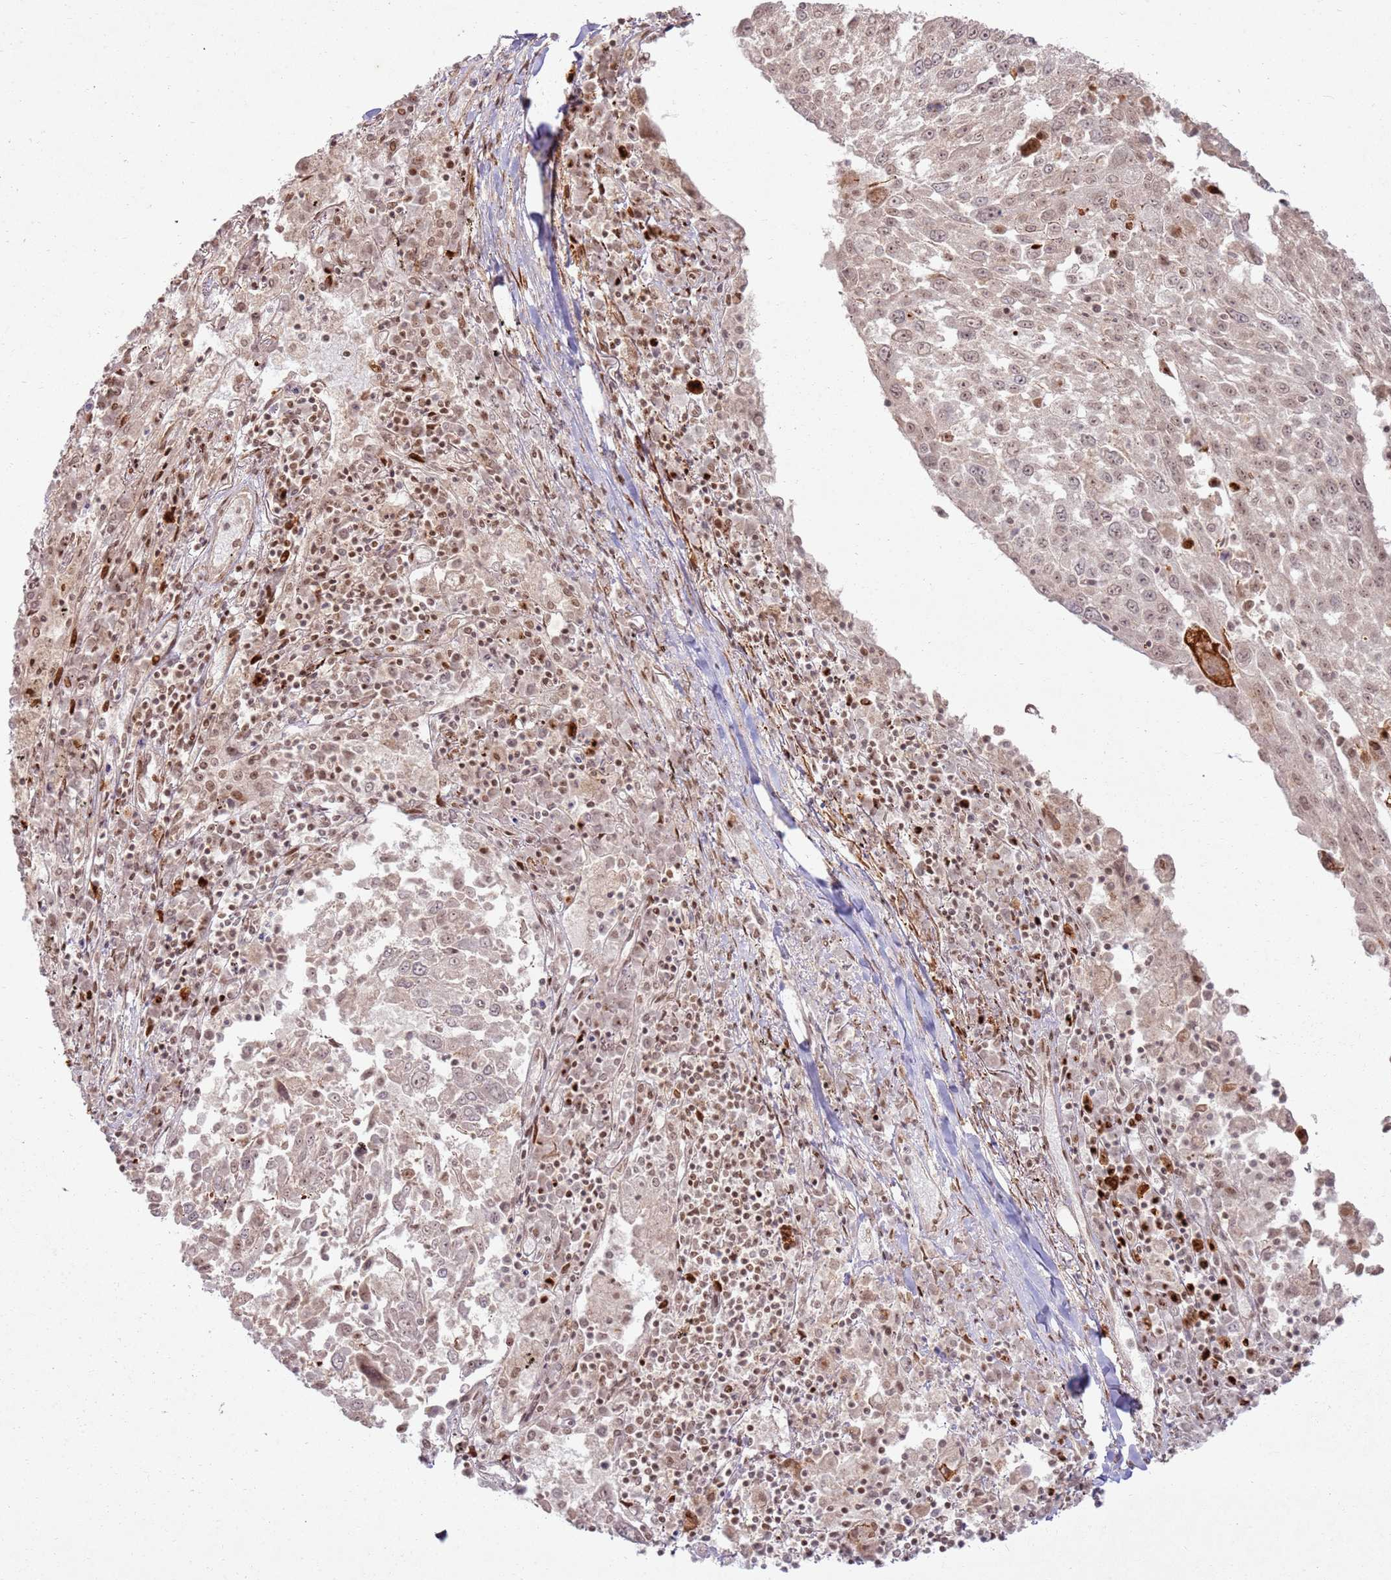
{"staining": {"intensity": "weak", "quantity": ">75%", "location": "nuclear"}, "tissue": "lung cancer", "cell_type": "Tumor cells", "image_type": "cancer", "snomed": [{"axis": "morphology", "description": "Squamous cell carcinoma, NOS"}, {"axis": "topography", "description": "Lung"}], "caption": "Immunohistochemical staining of human lung cancer (squamous cell carcinoma) demonstrates low levels of weak nuclear positivity in approximately >75% of tumor cells.", "gene": "KLHL36", "patient": {"sex": "male", "age": 65}}